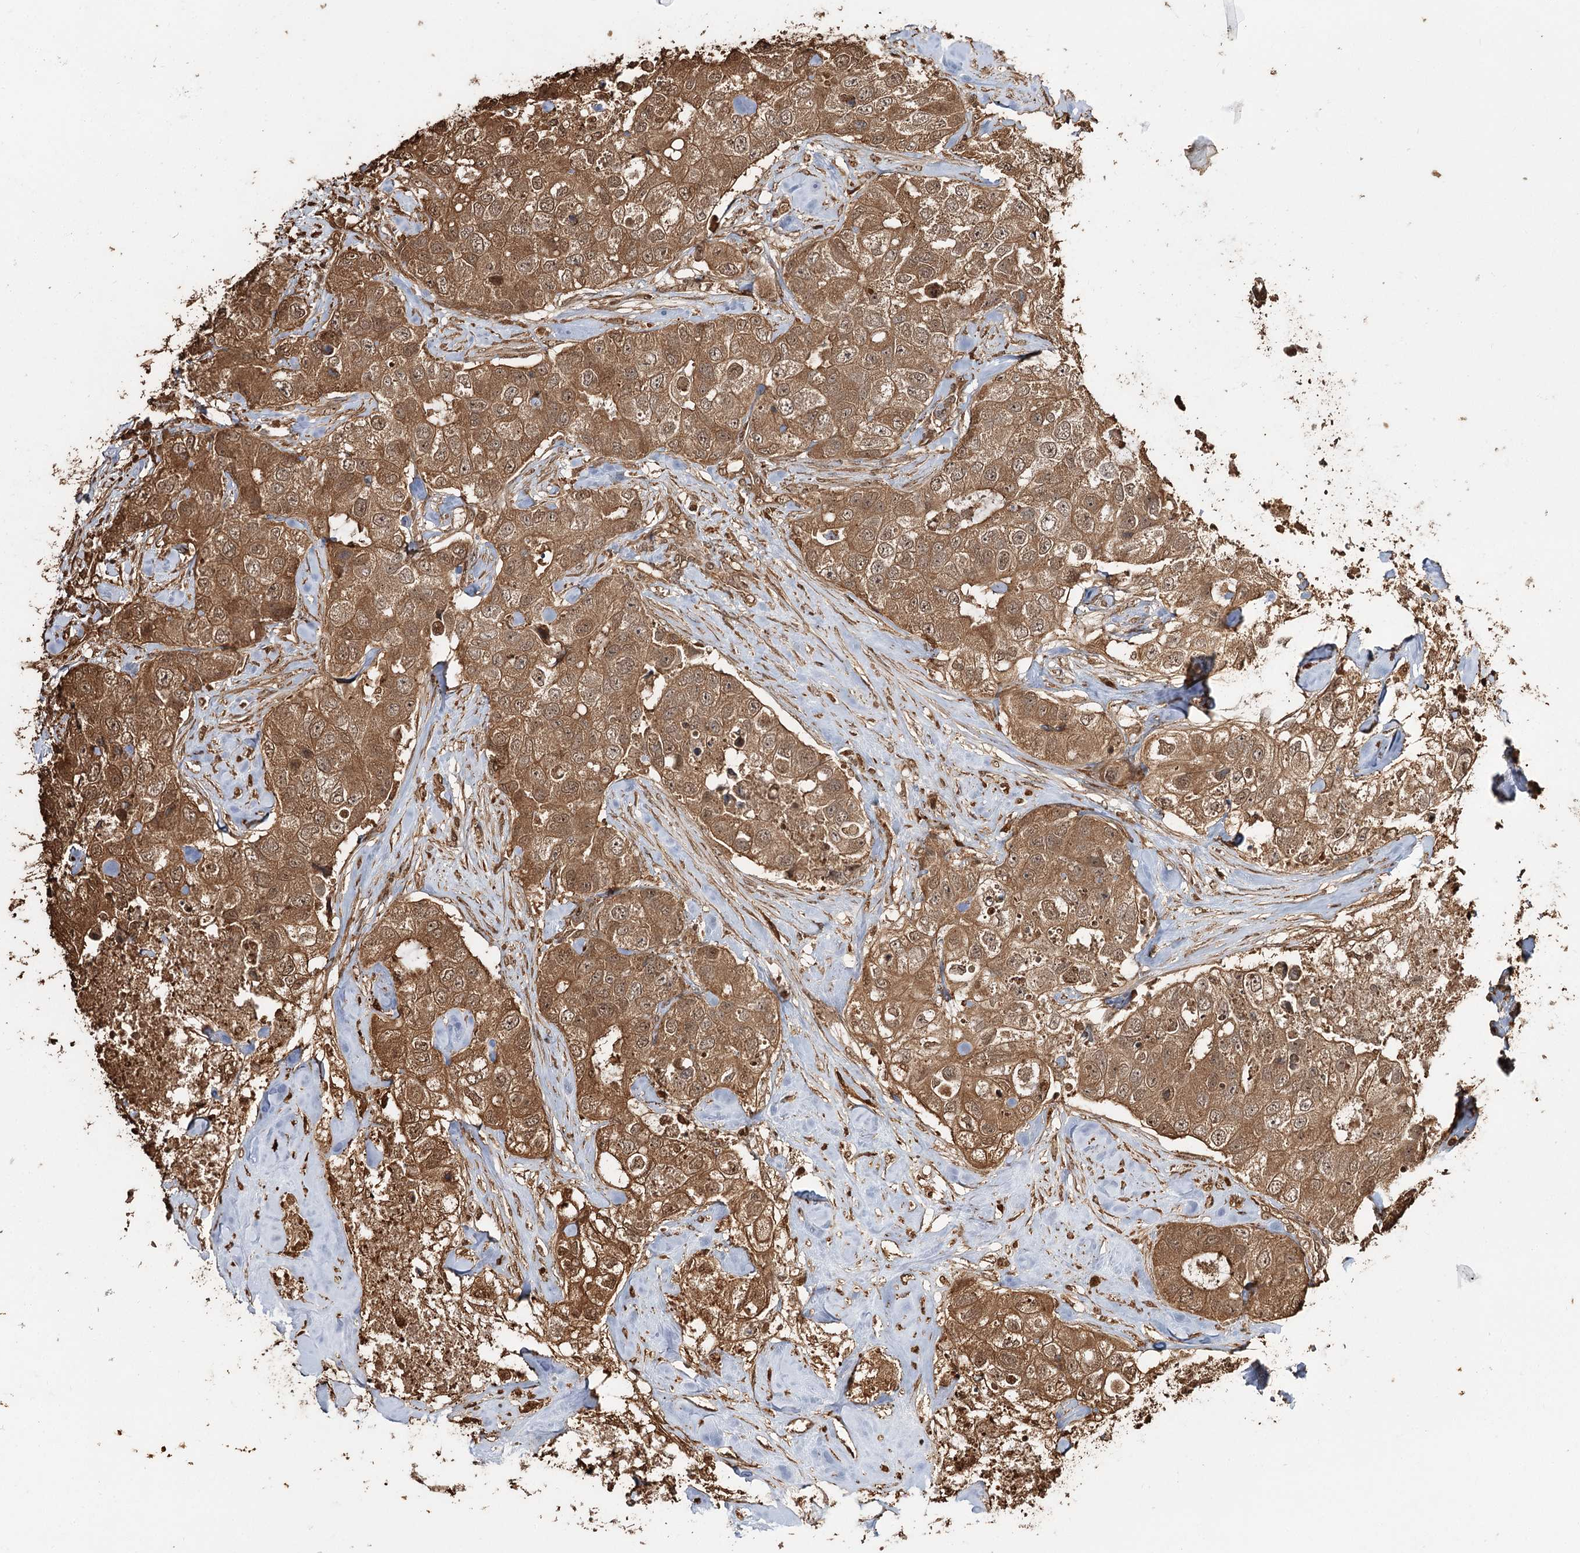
{"staining": {"intensity": "moderate", "quantity": ">75%", "location": "cytoplasmic/membranous,nuclear"}, "tissue": "breast cancer", "cell_type": "Tumor cells", "image_type": "cancer", "snomed": [{"axis": "morphology", "description": "Duct carcinoma"}, {"axis": "topography", "description": "Breast"}], "caption": "Immunohistochemical staining of breast cancer exhibits medium levels of moderate cytoplasmic/membranous and nuclear protein staining in about >75% of tumor cells. The staining was performed using DAB, with brown indicating positive protein expression. Nuclei are stained blue with hematoxylin.", "gene": "PLCH1", "patient": {"sex": "female", "age": 62}}